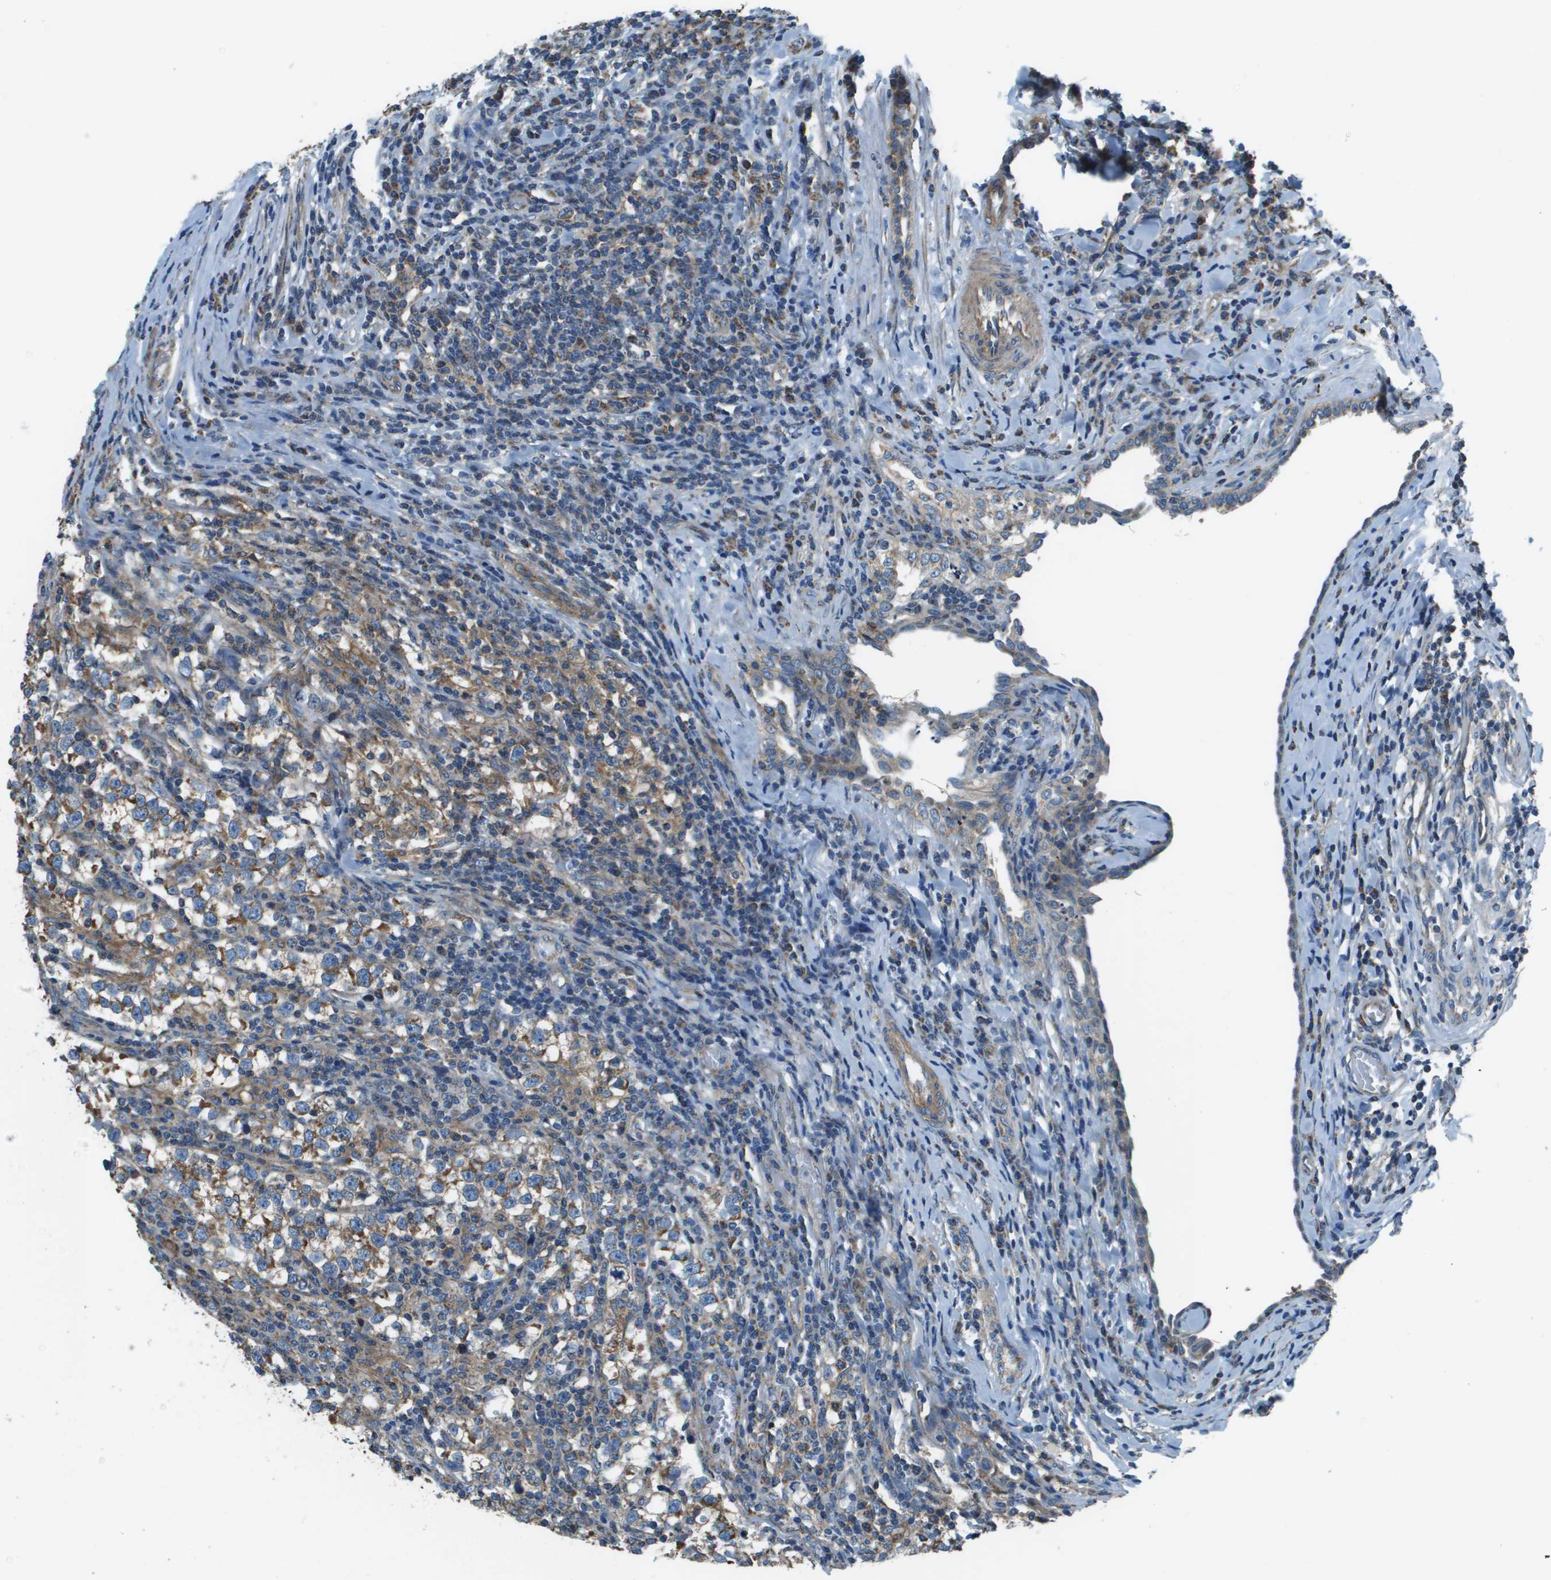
{"staining": {"intensity": "weak", "quantity": "<25%", "location": "cytoplasmic/membranous"}, "tissue": "testis cancer", "cell_type": "Tumor cells", "image_type": "cancer", "snomed": [{"axis": "morphology", "description": "Normal tissue, NOS"}, {"axis": "morphology", "description": "Seminoma, NOS"}, {"axis": "topography", "description": "Testis"}], "caption": "Testis seminoma was stained to show a protein in brown. There is no significant staining in tumor cells.", "gene": "TMEM51", "patient": {"sex": "male", "age": 43}}